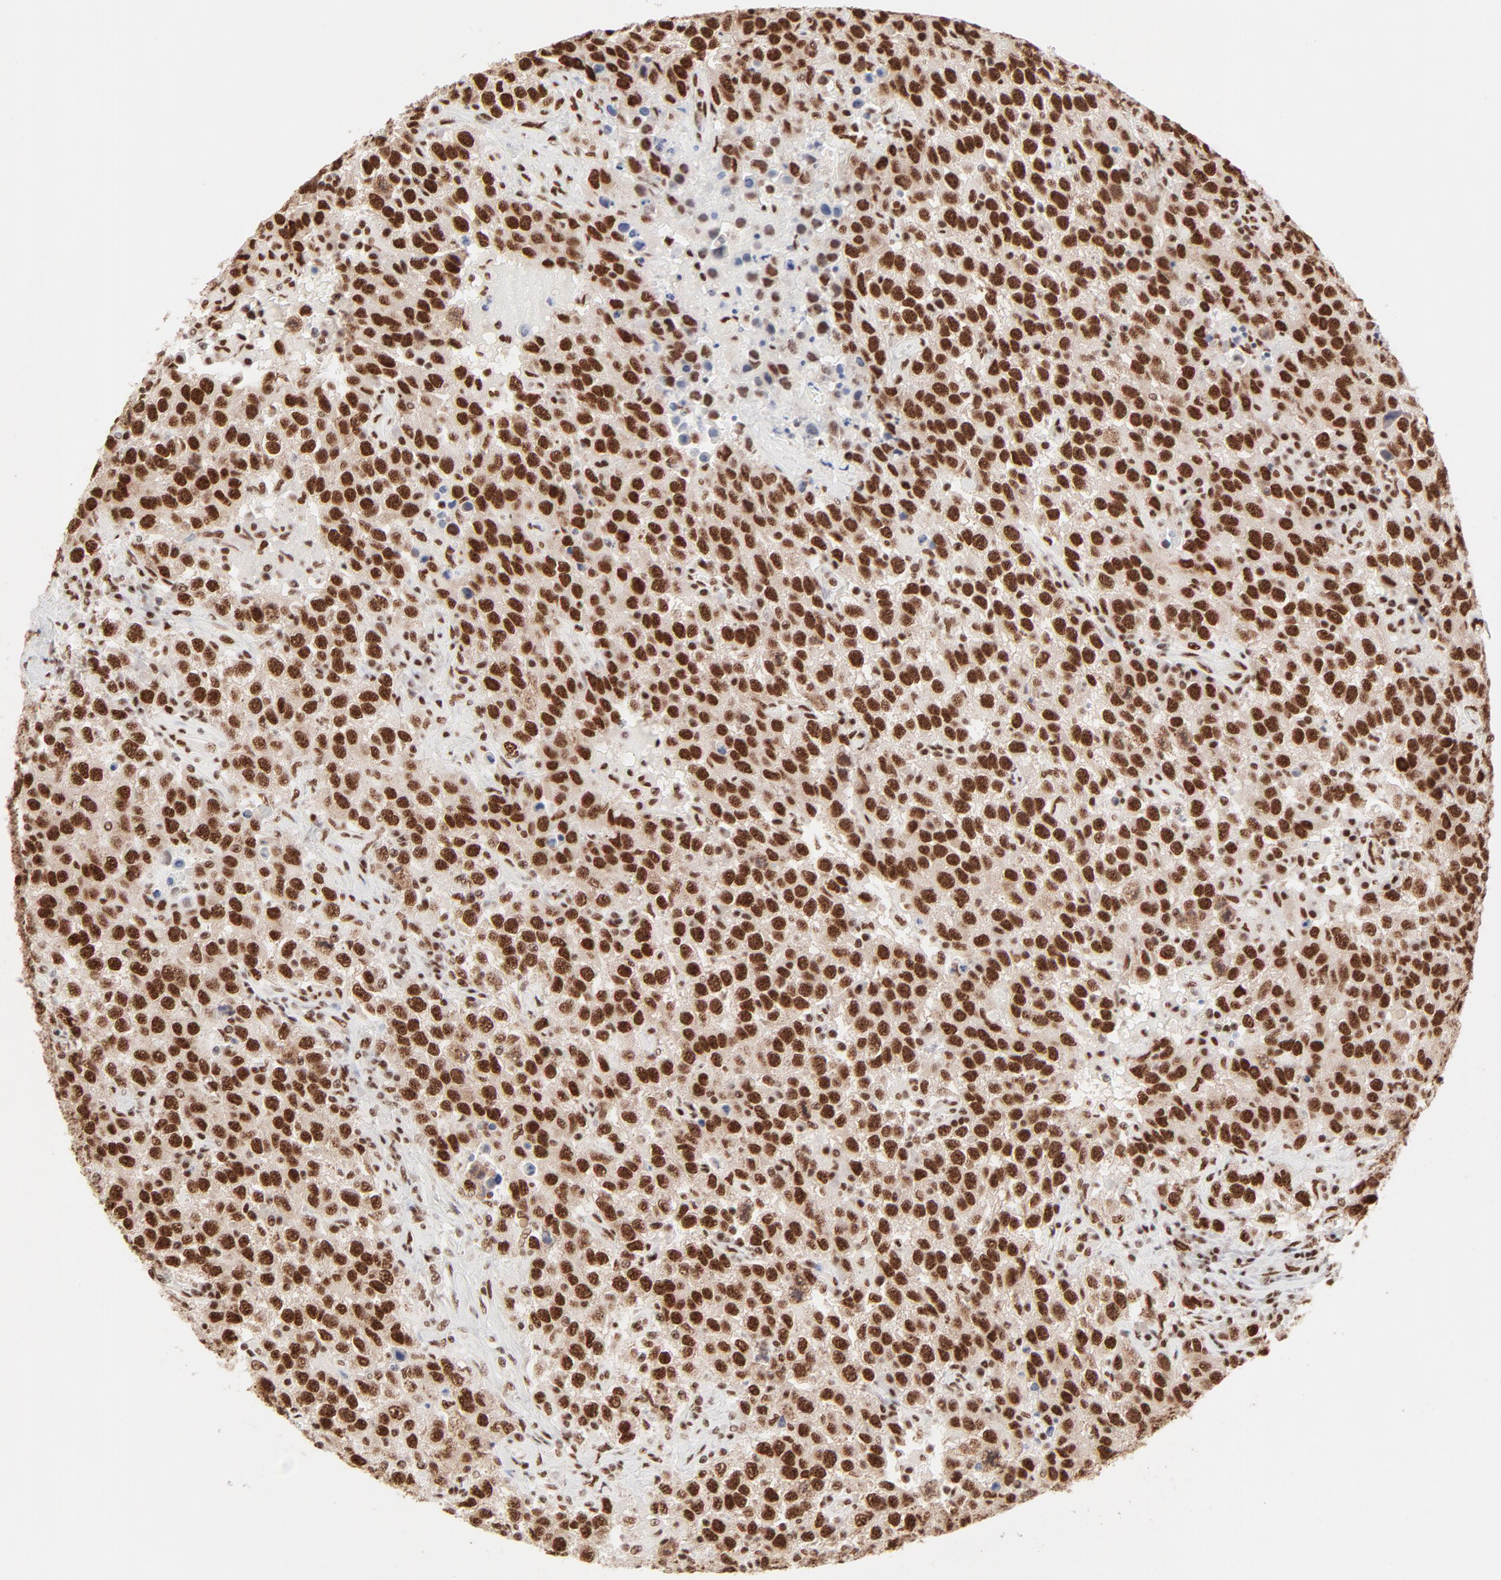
{"staining": {"intensity": "strong", "quantity": ">75%", "location": "nuclear"}, "tissue": "testis cancer", "cell_type": "Tumor cells", "image_type": "cancer", "snomed": [{"axis": "morphology", "description": "Seminoma, NOS"}, {"axis": "topography", "description": "Testis"}], "caption": "The image shows staining of testis cancer, revealing strong nuclear protein expression (brown color) within tumor cells. The protein of interest is stained brown, and the nuclei are stained in blue (DAB IHC with brightfield microscopy, high magnification).", "gene": "TARDBP", "patient": {"sex": "male", "age": 41}}